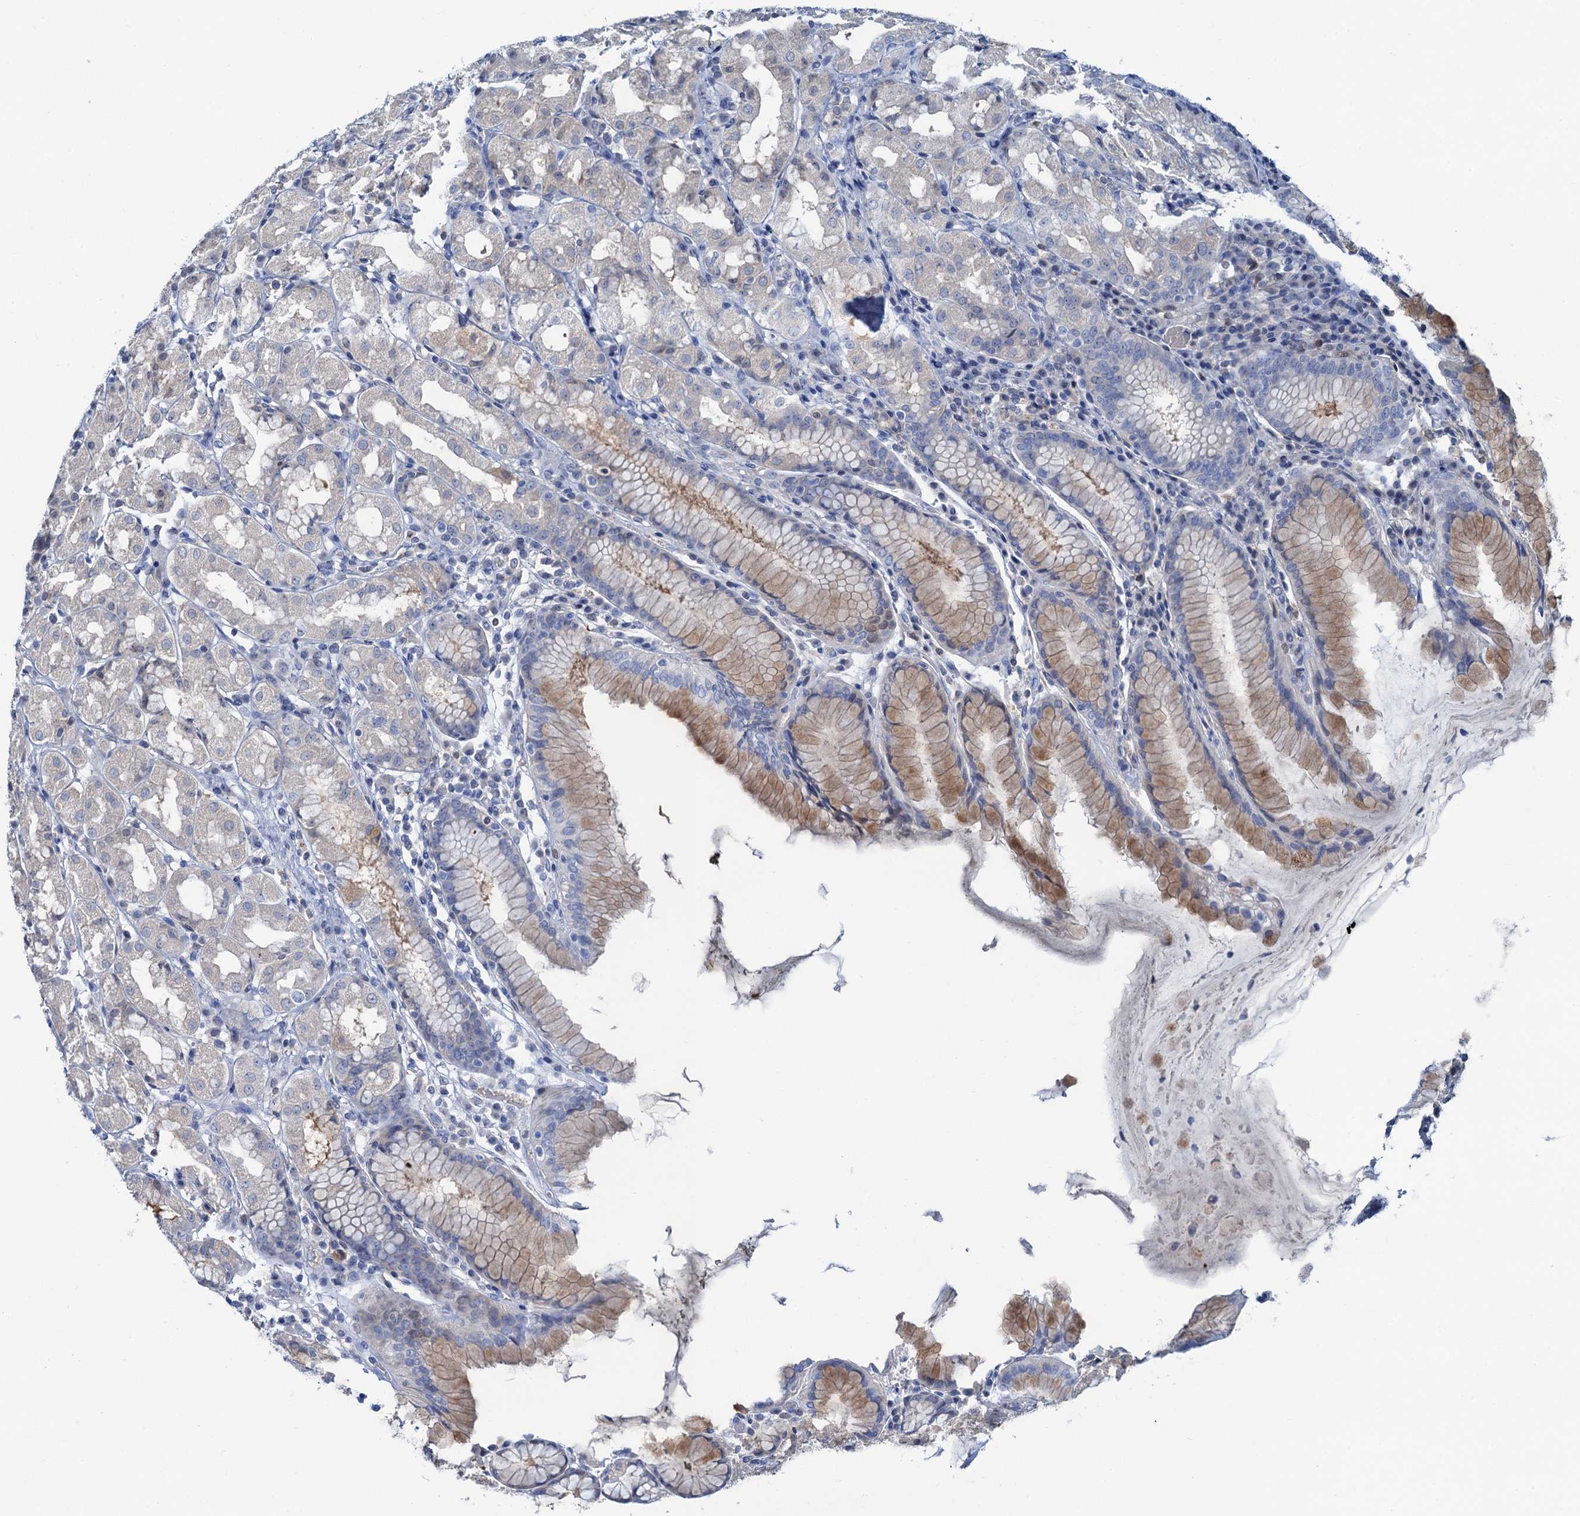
{"staining": {"intensity": "moderate", "quantity": "<25%", "location": "cytoplasmic/membranous"}, "tissue": "stomach", "cell_type": "Glandular cells", "image_type": "normal", "snomed": [{"axis": "morphology", "description": "Normal tissue, NOS"}, {"axis": "topography", "description": "Stomach, lower"}], "caption": "Immunohistochemical staining of normal human stomach demonstrates moderate cytoplasmic/membranous protein positivity in about <25% of glandular cells.", "gene": "FAH", "patient": {"sex": "female", "age": 56}}